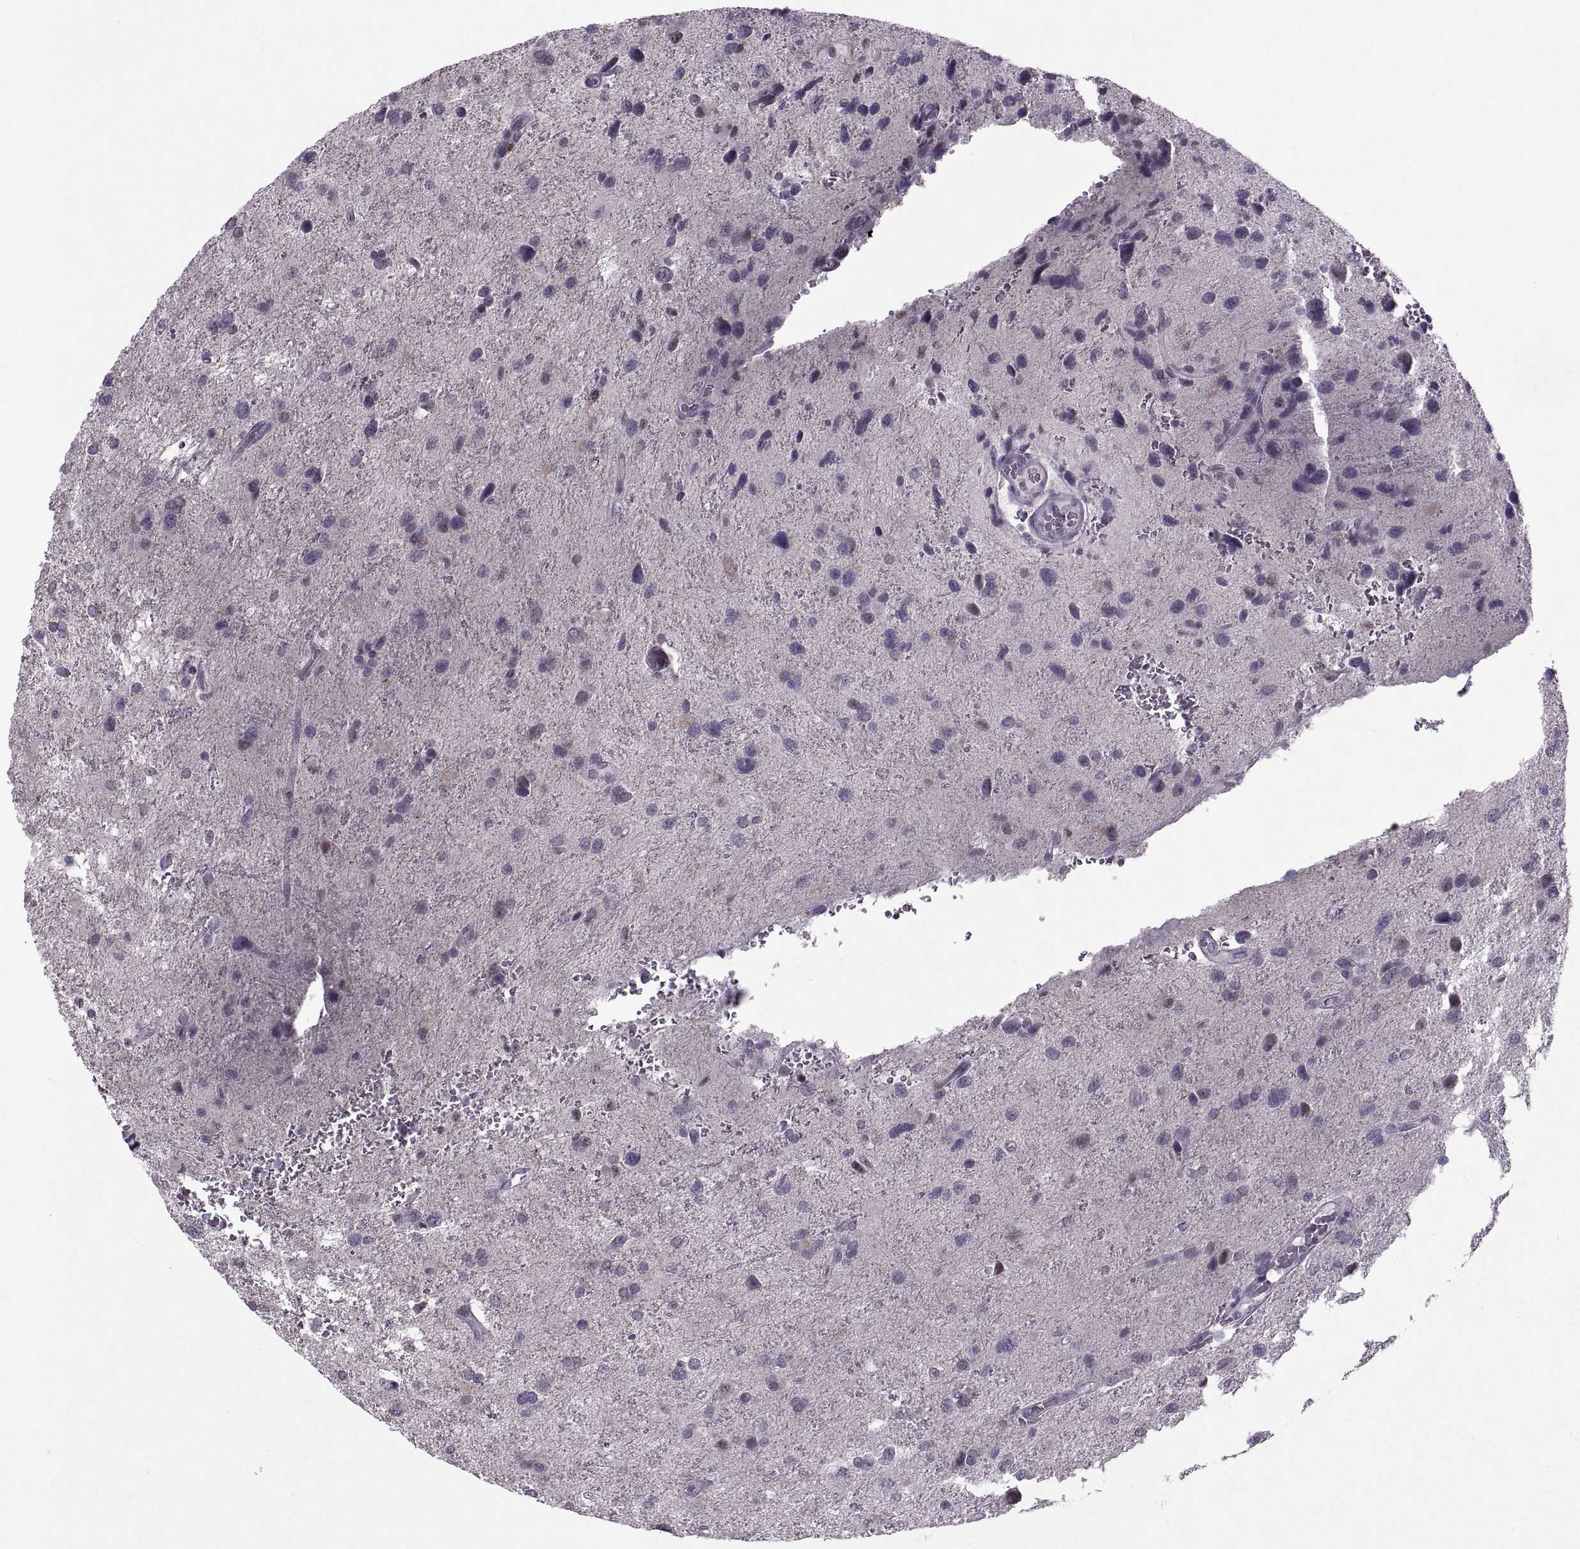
{"staining": {"intensity": "negative", "quantity": "none", "location": "none"}, "tissue": "glioma", "cell_type": "Tumor cells", "image_type": "cancer", "snomed": [{"axis": "morphology", "description": "Glioma, malignant, NOS"}, {"axis": "morphology", "description": "Glioma, malignant, High grade"}, {"axis": "topography", "description": "Brain"}], "caption": "The image reveals no significant staining in tumor cells of malignant glioma (high-grade). (DAB immunohistochemistry visualized using brightfield microscopy, high magnification).", "gene": "MGAT4D", "patient": {"sex": "female", "age": 71}}